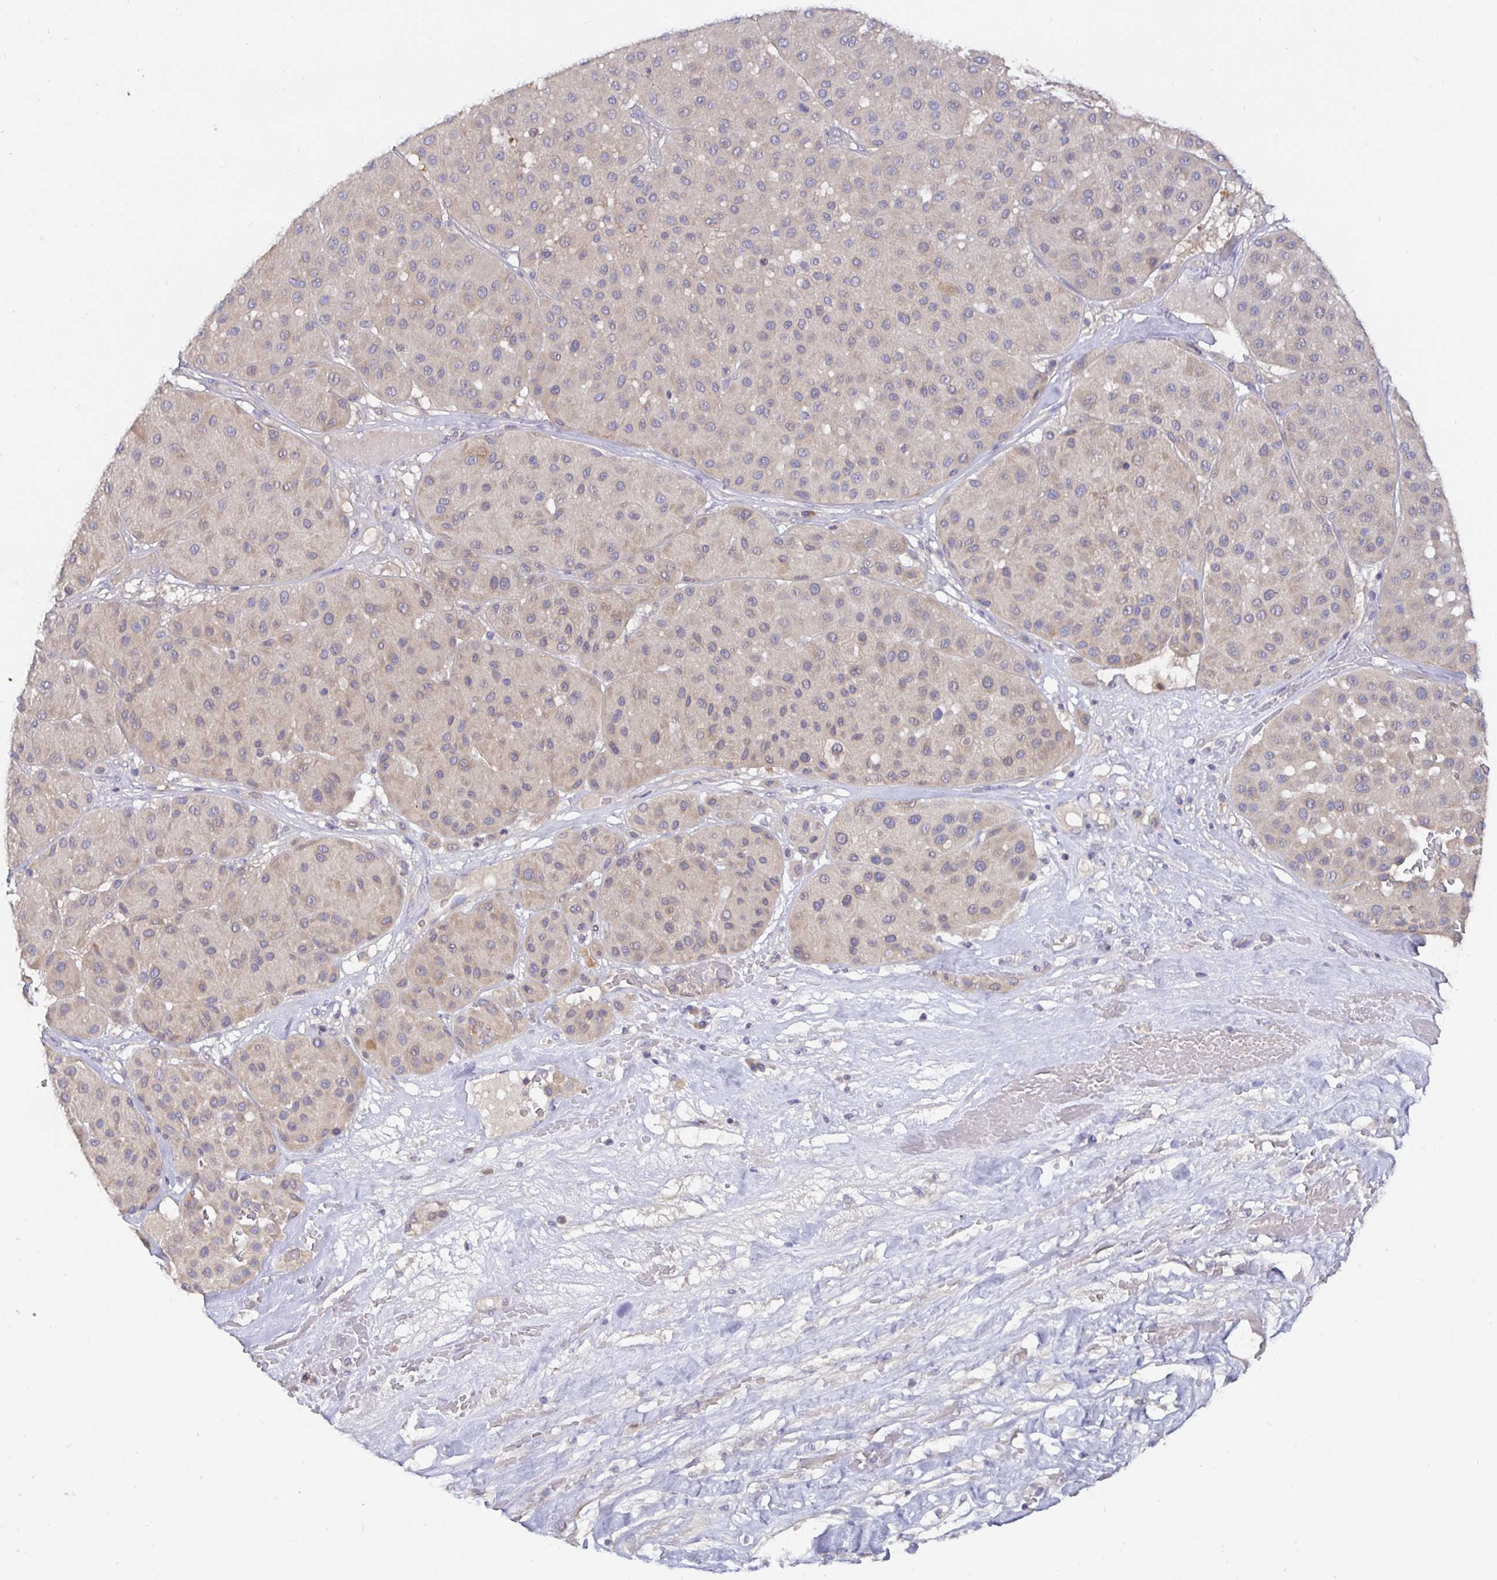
{"staining": {"intensity": "negative", "quantity": "none", "location": "none"}, "tissue": "melanoma", "cell_type": "Tumor cells", "image_type": "cancer", "snomed": [{"axis": "morphology", "description": "Malignant melanoma, Metastatic site"}, {"axis": "topography", "description": "Smooth muscle"}], "caption": "A photomicrograph of melanoma stained for a protein displays no brown staining in tumor cells. (DAB immunohistochemistry (IHC) visualized using brightfield microscopy, high magnification).", "gene": "KIF21A", "patient": {"sex": "male", "age": 41}}